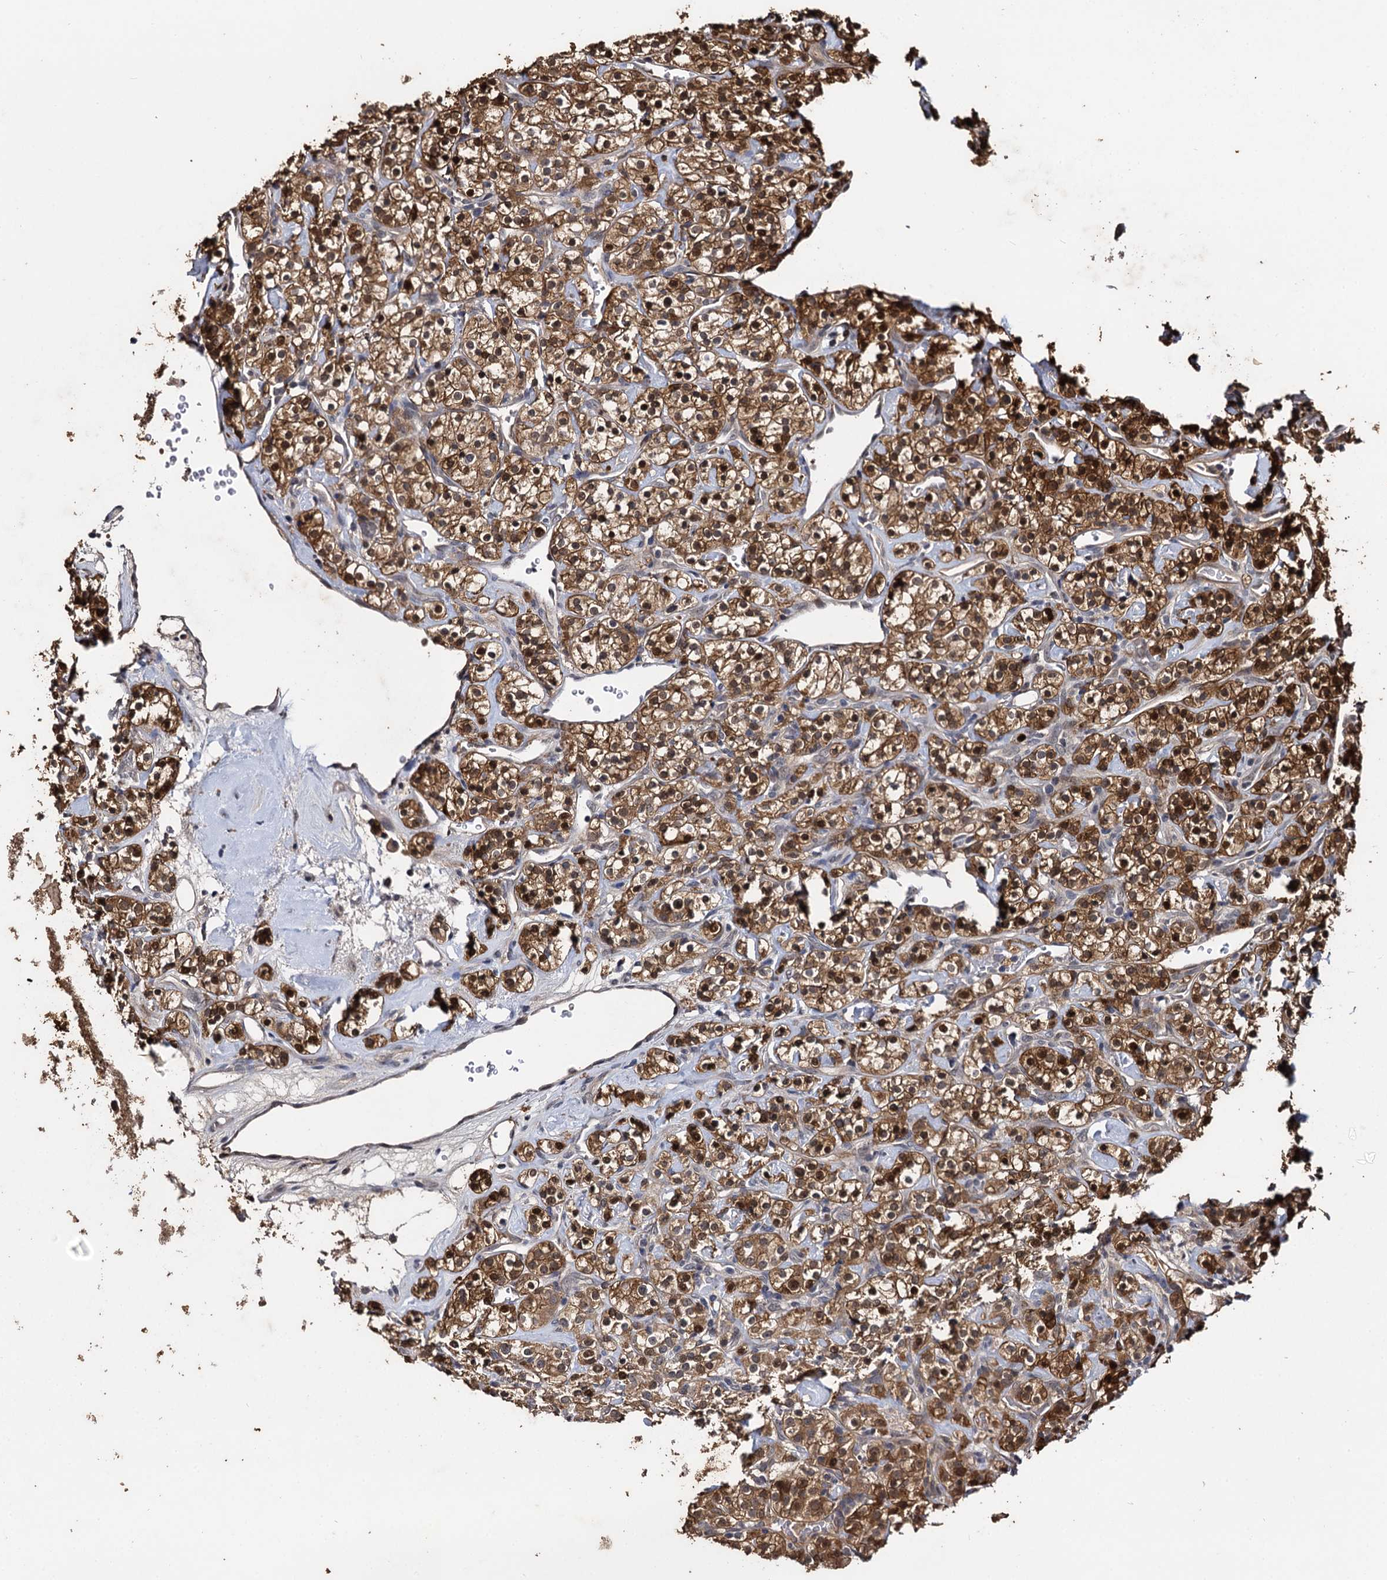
{"staining": {"intensity": "strong", "quantity": ">75%", "location": "cytoplasmic/membranous,nuclear"}, "tissue": "renal cancer", "cell_type": "Tumor cells", "image_type": "cancer", "snomed": [{"axis": "morphology", "description": "Adenocarcinoma, NOS"}, {"axis": "topography", "description": "Kidney"}], "caption": "A brown stain labels strong cytoplasmic/membranous and nuclear staining of a protein in human renal cancer tumor cells. The staining is performed using DAB brown chromogen to label protein expression. The nuclei are counter-stained blue using hematoxylin.", "gene": "SLC46A3", "patient": {"sex": "male", "age": 77}}